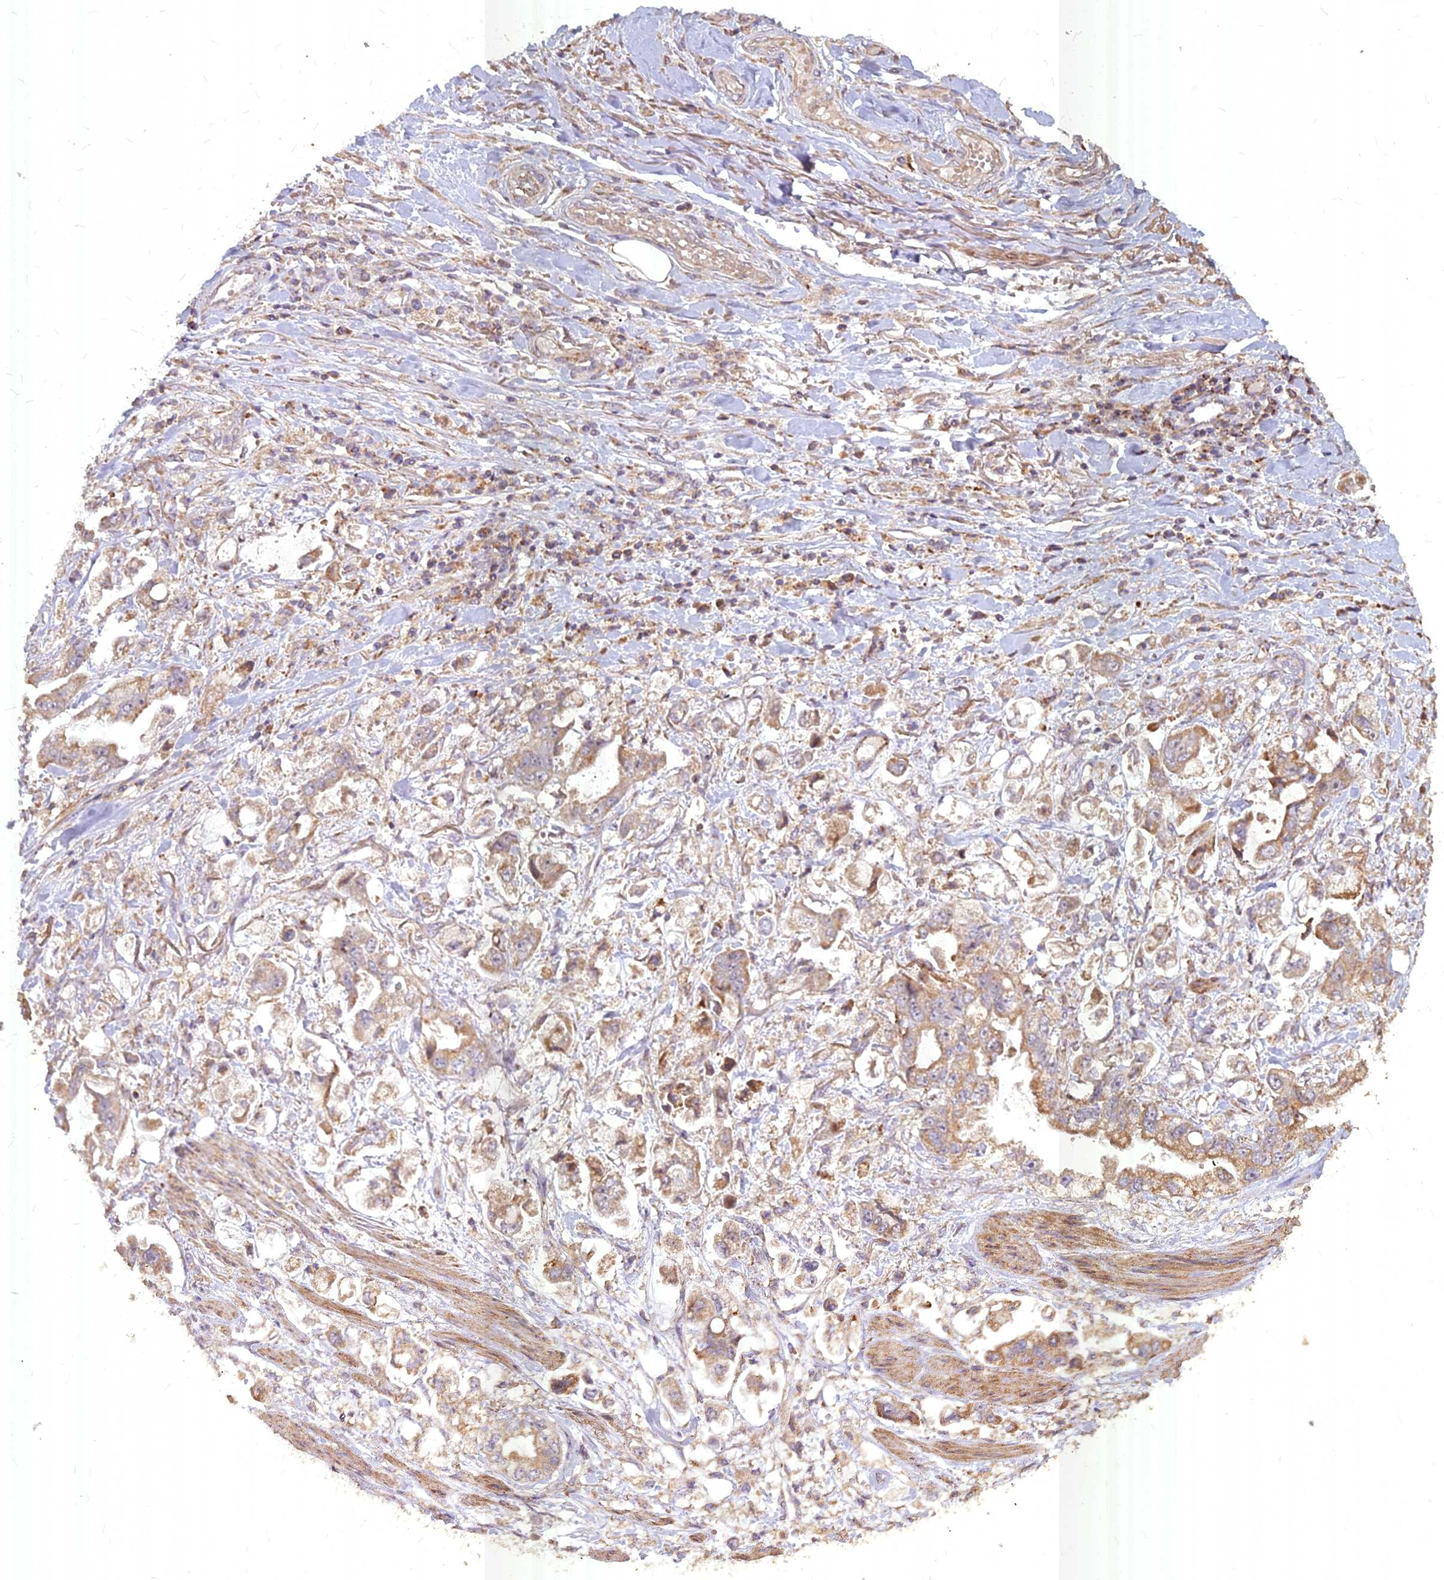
{"staining": {"intensity": "weak", "quantity": ">75%", "location": "cytoplasmic/membranous"}, "tissue": "stomach cancer", "cell_type": "Tumor cells", "image_type": "cancer", "snomed": [{"axis": "morphology", "description": "Adenocarcinoma, NOS"}, {"axis": "topography", "description": "Stomach"}], "caption": "Weak cytoplasmic/membranous staining for a protein is seen in about >75% of tumor cells of stomach adenocarcinoma using immunohistochemistry (IHC).", "gene": "COX11", "patient": {"sex": "male", "age": 62}}